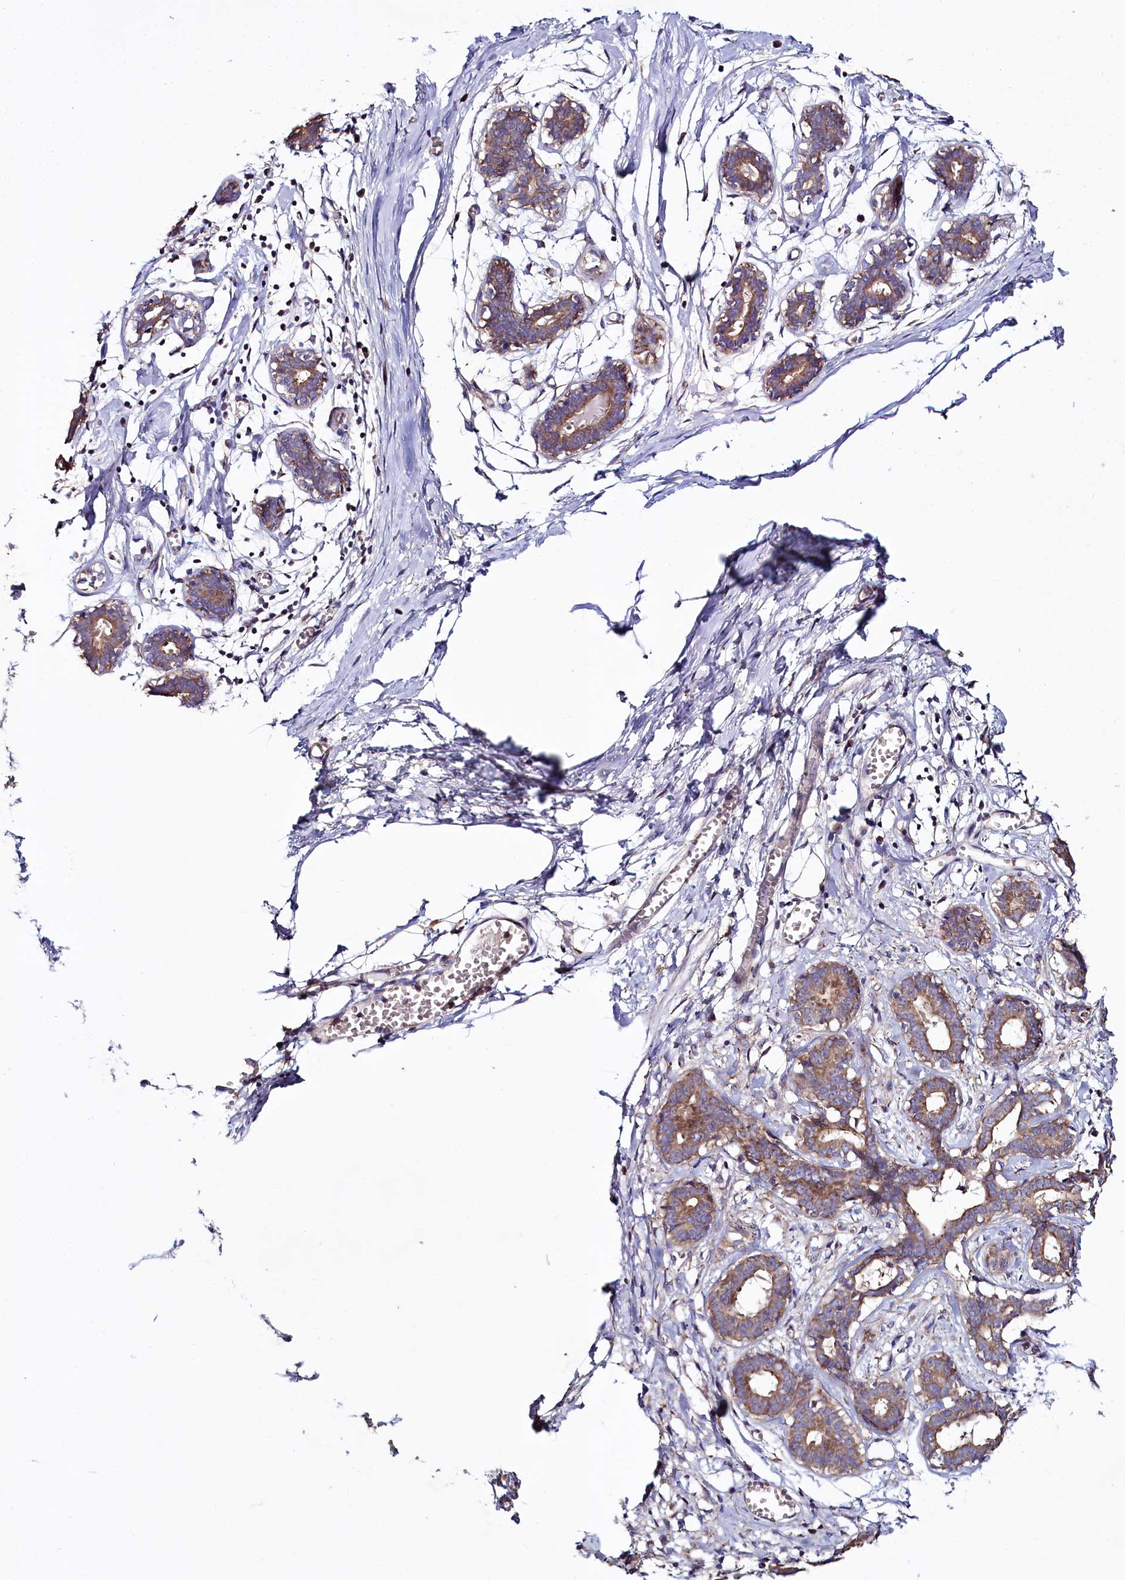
{"staining": {"intensity": "negative", "quantity": "none", "location": "none"}, "tissue": "breast", "cell_type": "Adipocytes", "image_type": "normal", "snomed": [{"axis": "morphology", "description": "Normal tissue, NOS"}, {"axis": "topography", "description": "Breast"}], "caption": "Breast was stained to show a protein in brown. There is no significant staining in adipocytes. (DAB immunohistochemistry (IHC), high magnification).", "gene": "CEP295", "patient": {"sex": "female", "age": 27}}